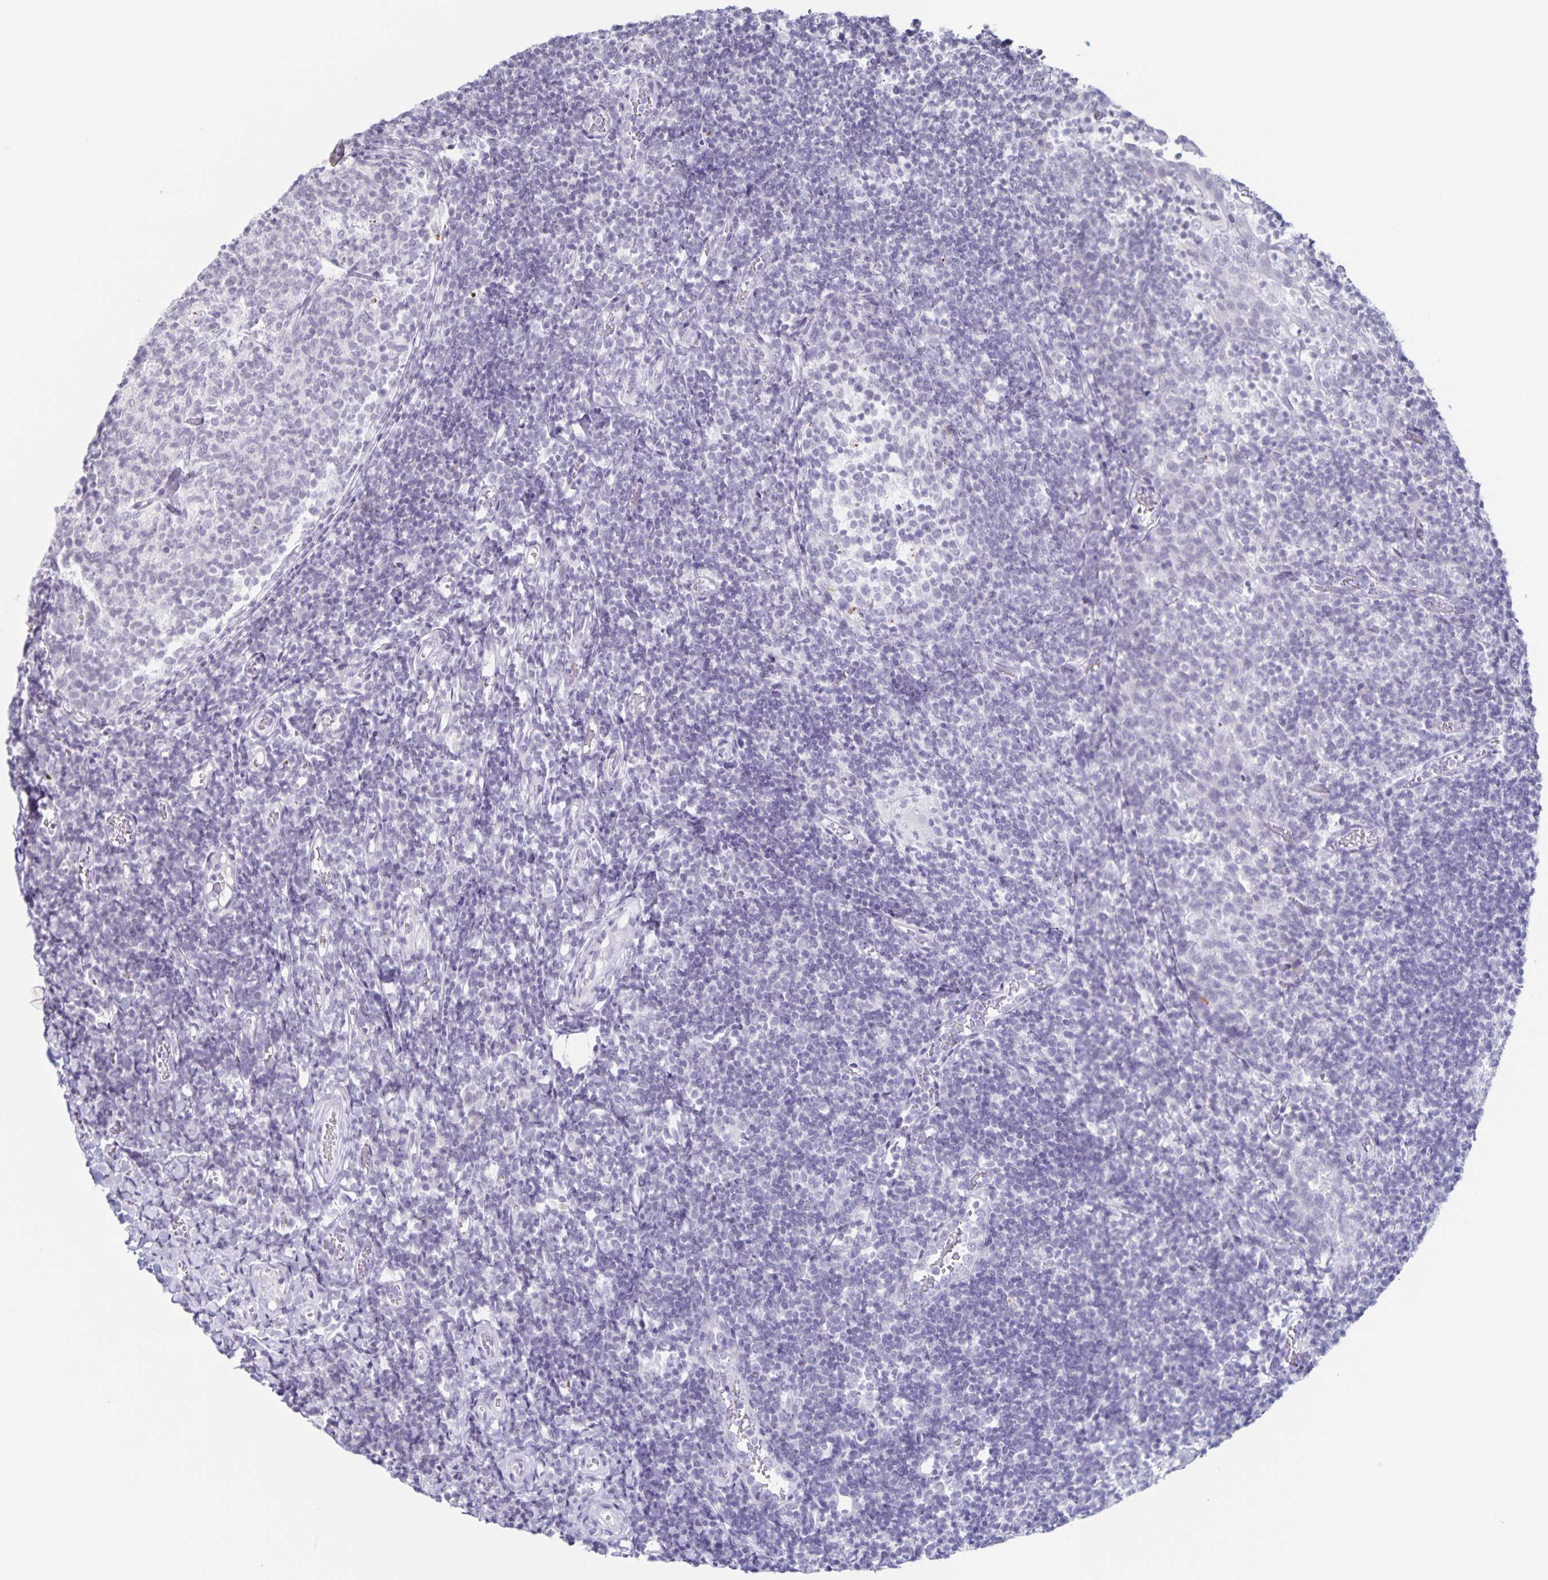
{"staining": {"intensity": "negative", "quantity": "none", "location": "none"}, "tissue": "tonsil", "cell_type": "Germinal center cells", "image_type": "normal", "snomed": [{"axis": "morphology", "description": "Normal tissue, NOS"}, {"axis": "topography", "description": "Tonsil"}], "caption": "This is an IHC micrograph of normal human tonsil. There is no expression in germinal center cells.", "gene": "LCE6A", "patient": {"sex": "female", "age": 10}}